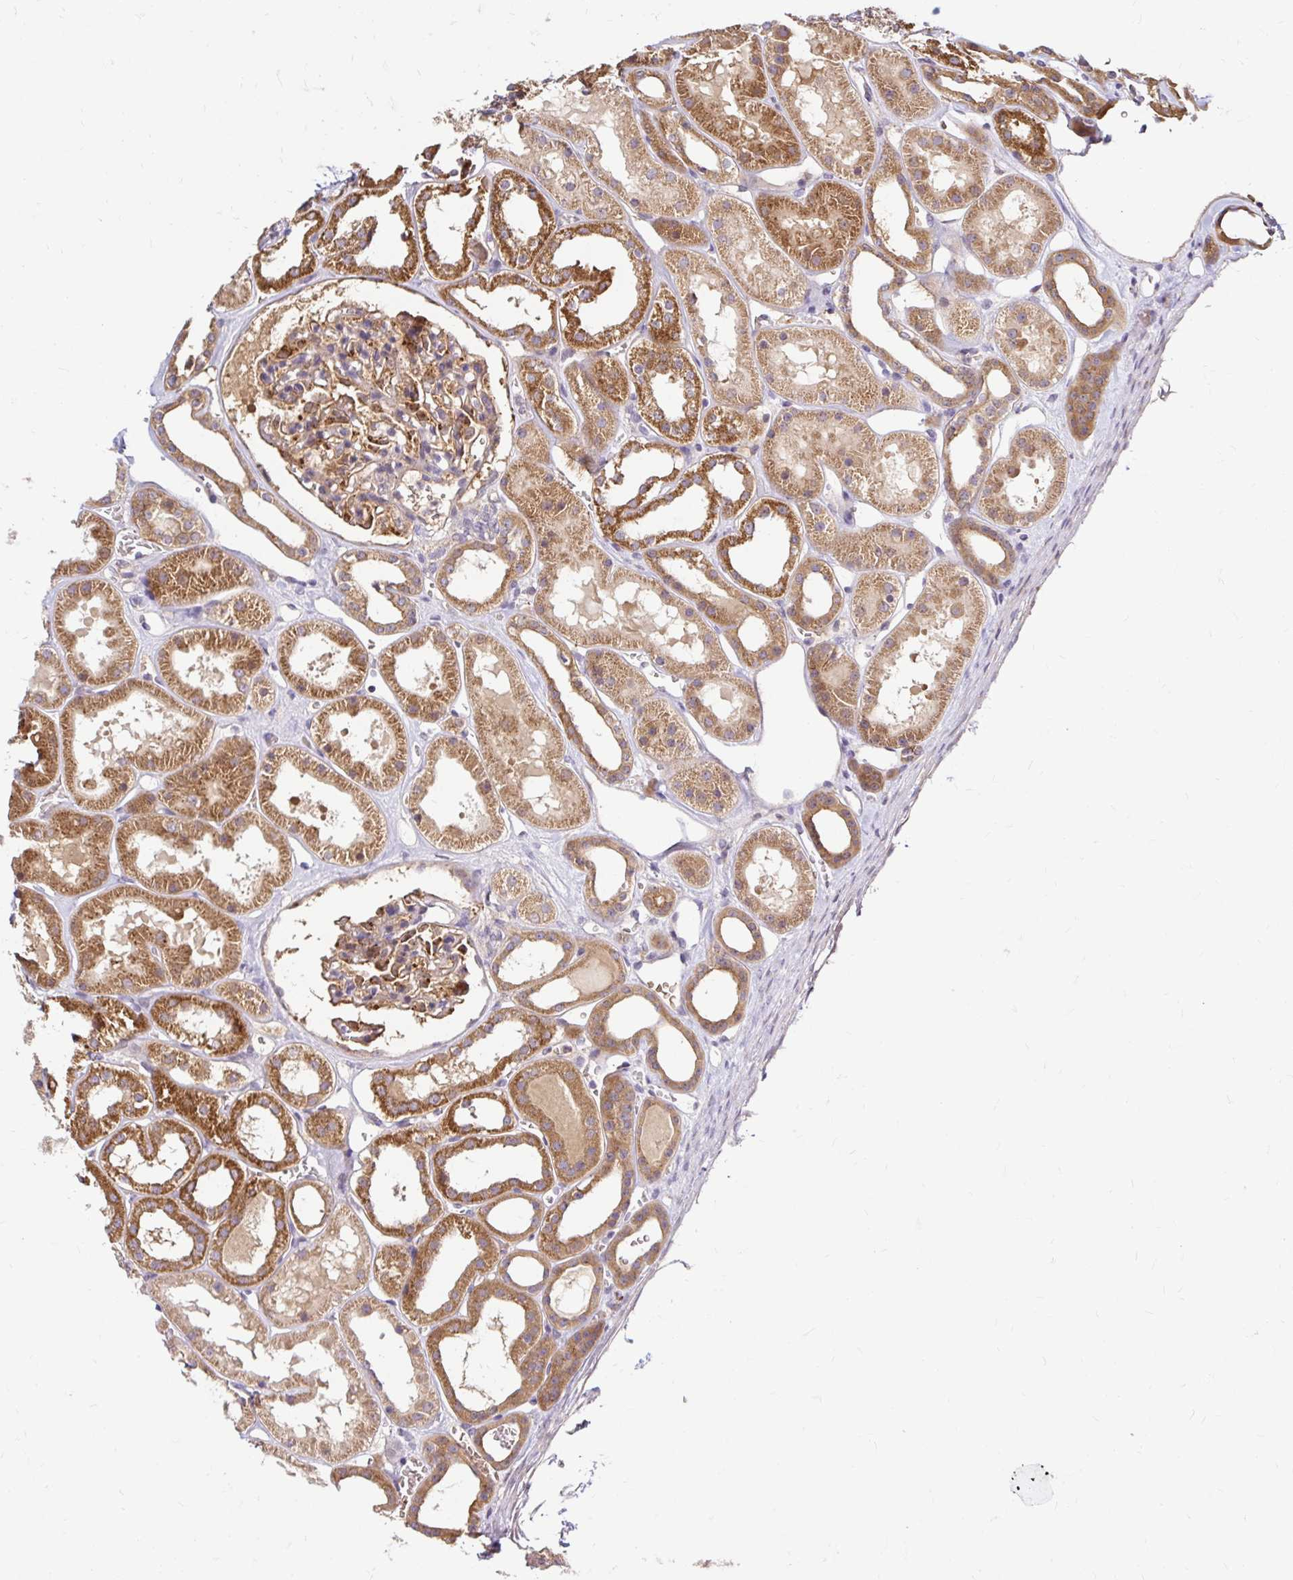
{"staining": {"intensity": "moderate", "quantity": "25%-75%", "location": "cytoplasmic/membranous"}, "tissue": "kidney", "cell_type": "Cells in glomeruli", "image_type": "normal", "snomed": [{"axis": "morphology", "description": "Normal tissue, NOS"}, {"axis": "topography", "description": "Kidney"}], "caption": "This is a micrograph of immunohistochemistry staining of unremarkable kidney, which shows moderate positivity in the cytoplasmic/membranous of cells in glomeruli.", "gene": "ARHGEF37", "patient": {"sex": "female", "age": 41}}